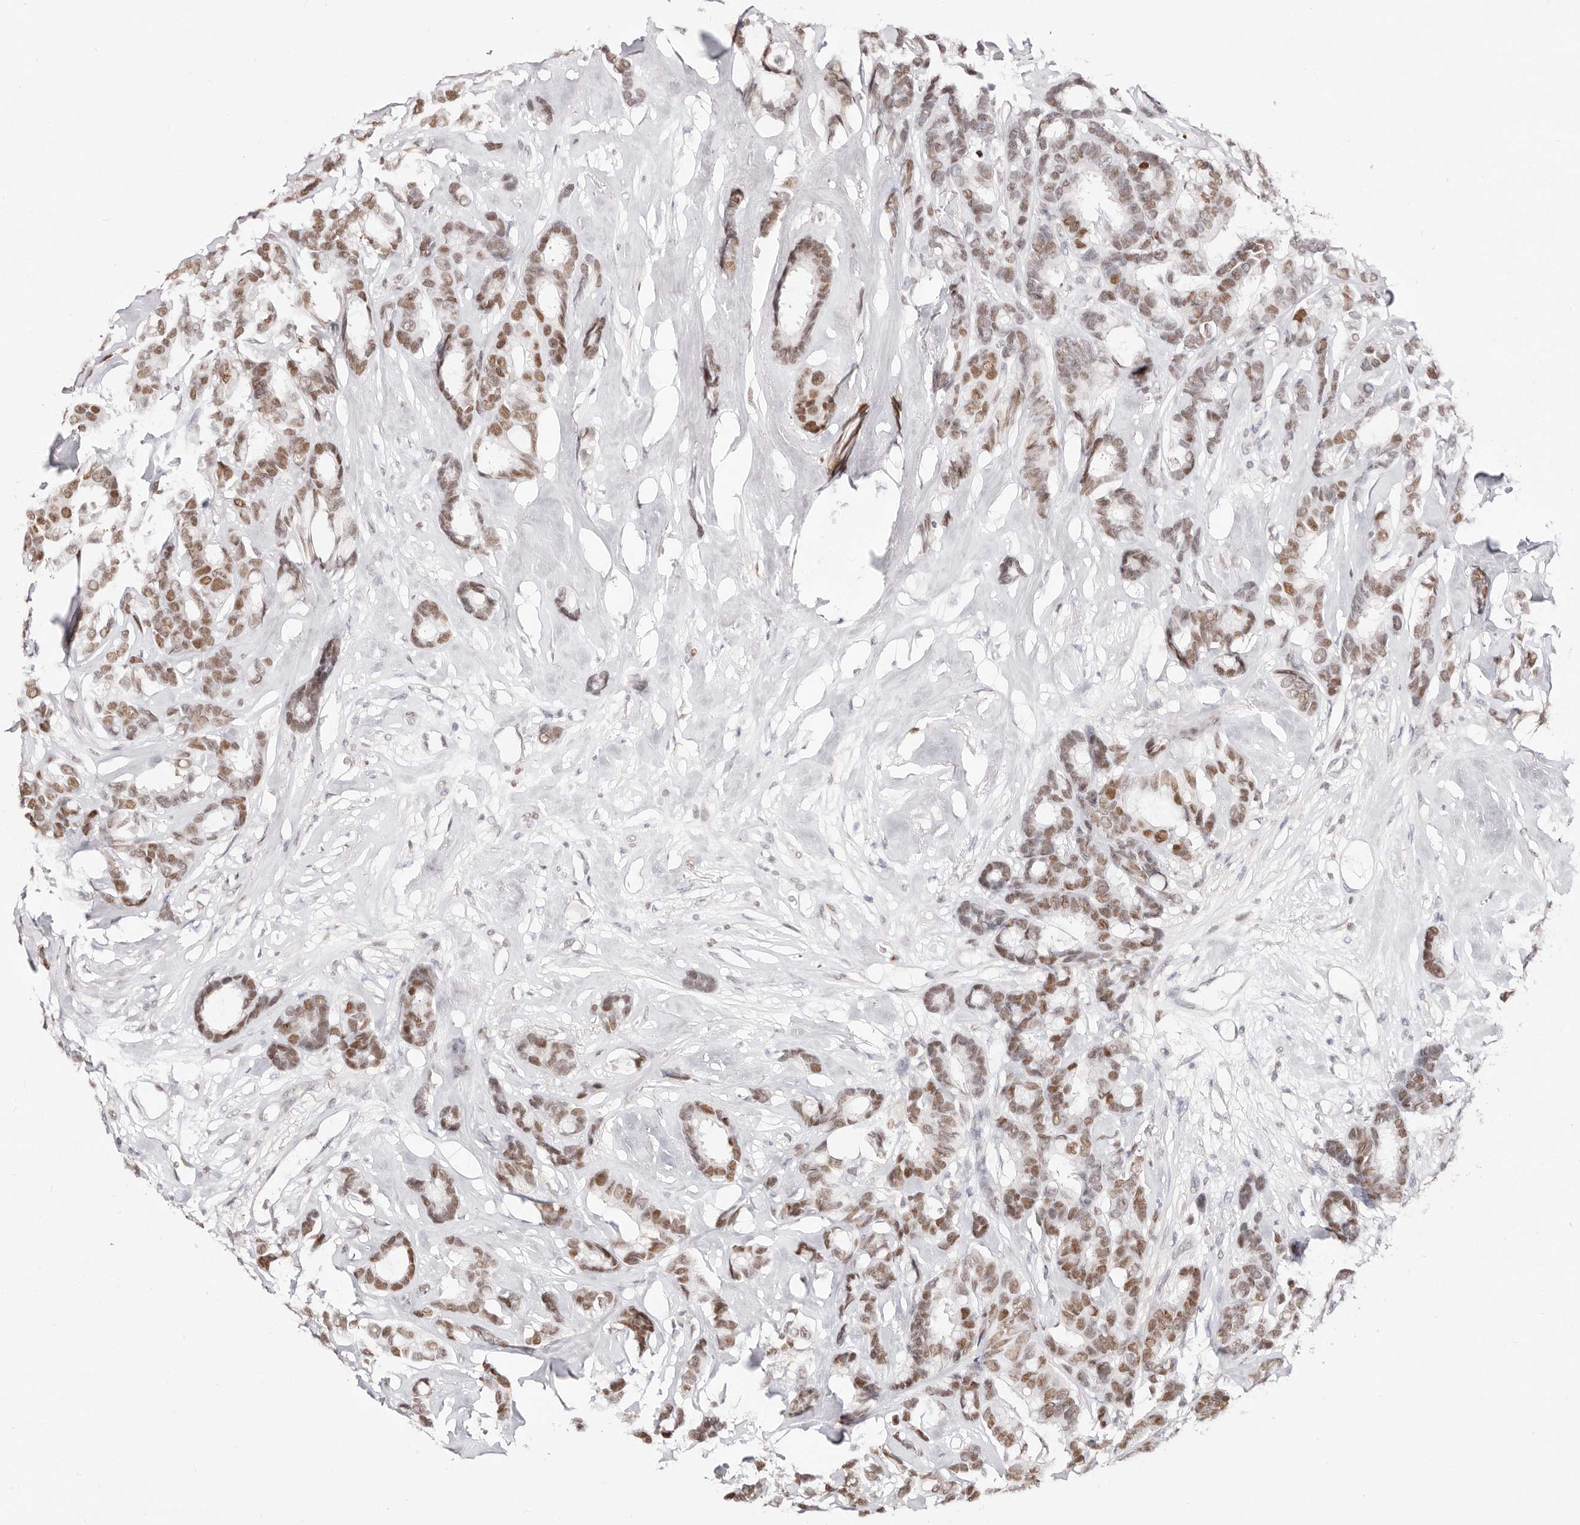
{"staining": {"intensity": "moderate", "quantity": ">75%", "location": "nuclear"}, "tissue": "breast cancer", "cell_type": "Tumor cells", "image_type": "cancer", "snomed": [{"axis": "morphology", "description": "Duct carcinoma"}, {"axis": "topography", "description": "Breast"}], "caption": "Immunohistochemistry of breast cancer displays medium levels of moderate nuclear staining in approximately >75% of tumor cells.", "gene": "TKT", "patient": {"sex": "female", "age": 87}}